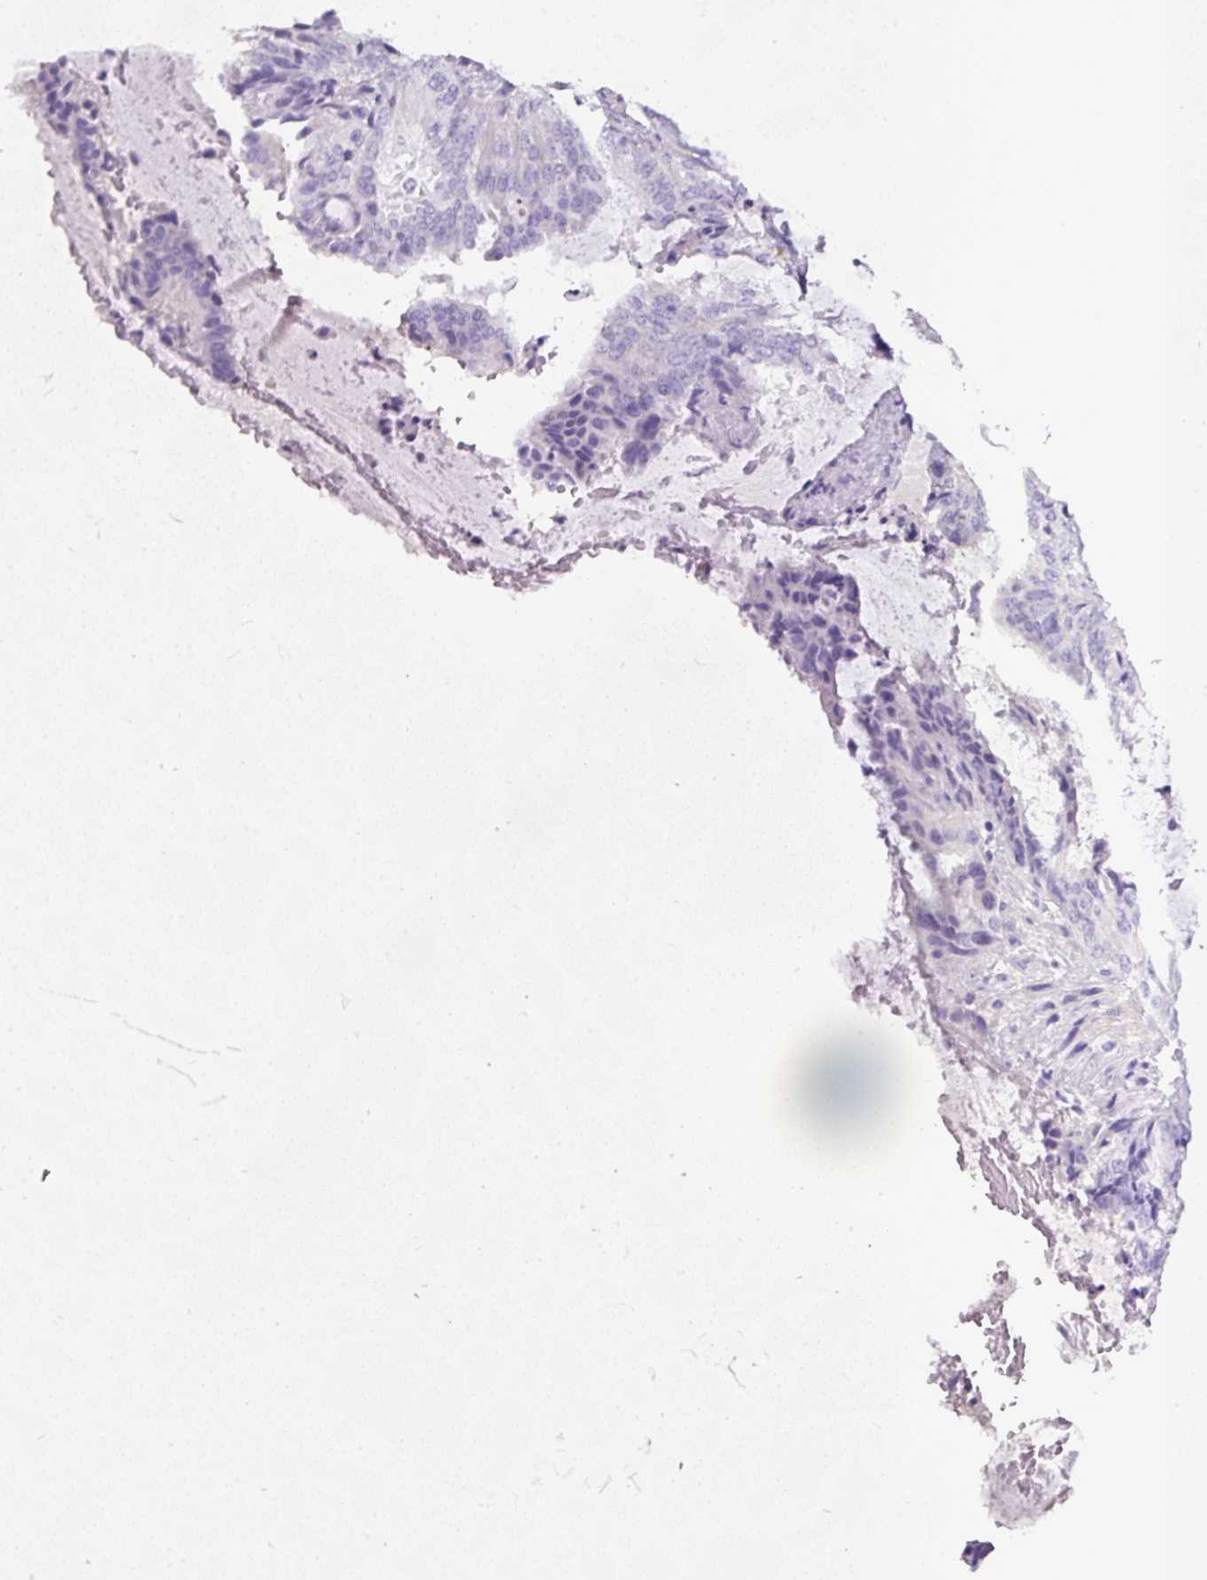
{"staining": {"intensity": "negative", "quantity": "none", "location": "none"}, "tissue": "endometrial cancer", "cell_type": "Tumor cells", "image_type": "cancer", "snomed": [{"axis": "morphology", "description": "Adenocarcinoma, NOS"}, {"axis": "topography", "description": "Endometrium"}], "caption": "Photomicrograph shows no significant protein positivity in tumor cells of endometrial adenocarcinoma.", "gene": "OR14A2", "patient": {"sex": "female", "age": 51}}